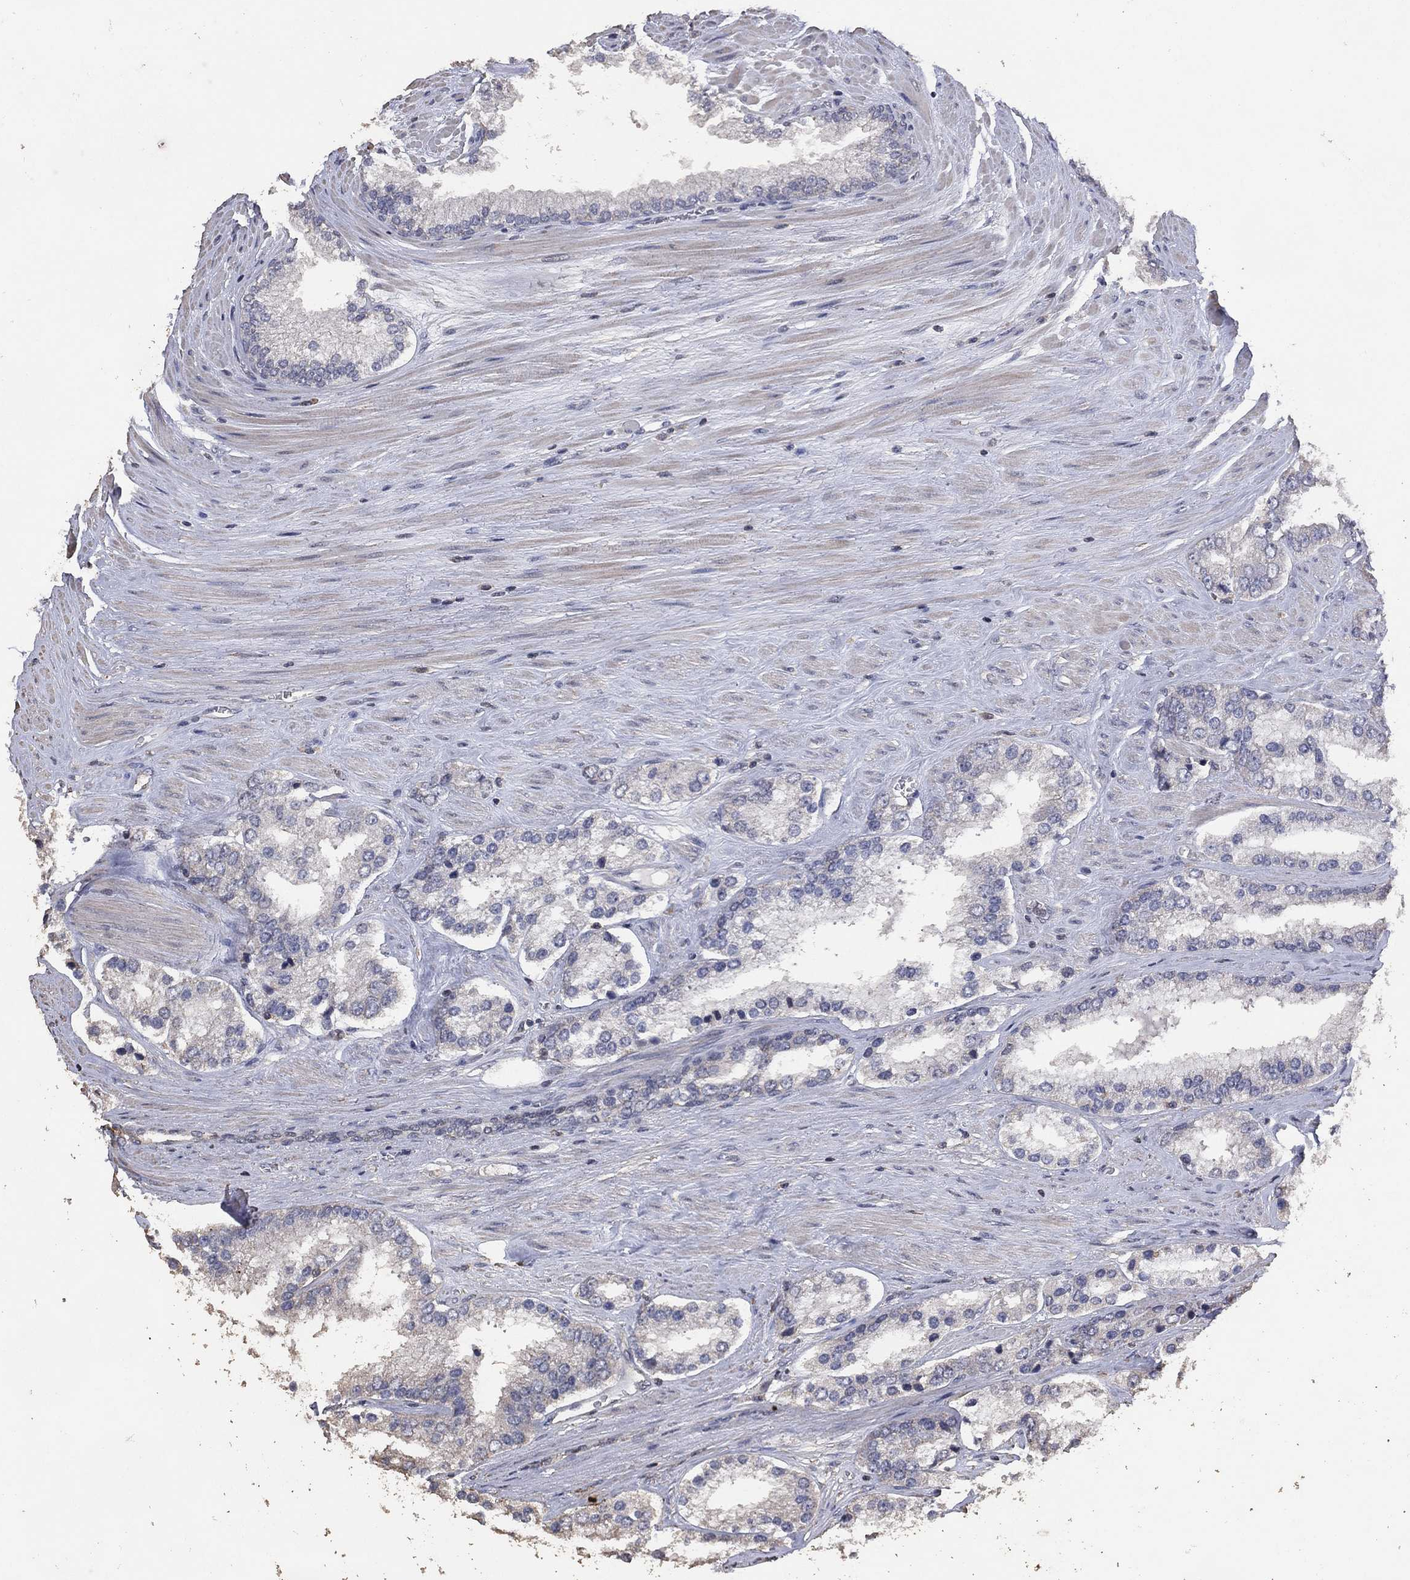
{"staining": {"intensity": "negative", "quantity": "none", "location": "none"}, "tissue": "prostate cancer", "cell_type": "Tumor cells", "image_type": "cancer", "snomed": [{"axis": "morphology", "description": "Adenocarcinoma, Low grade"}, {"axis": "topography", "description": "Prostate"}], "caption": "A photomicrograph of human prostate cancer (adenocarcinoma (low-grade)) is negative for staining in tumor cells.", "gene": "ADPRHL1", "patient": {"sex": "male", "age": 69}}